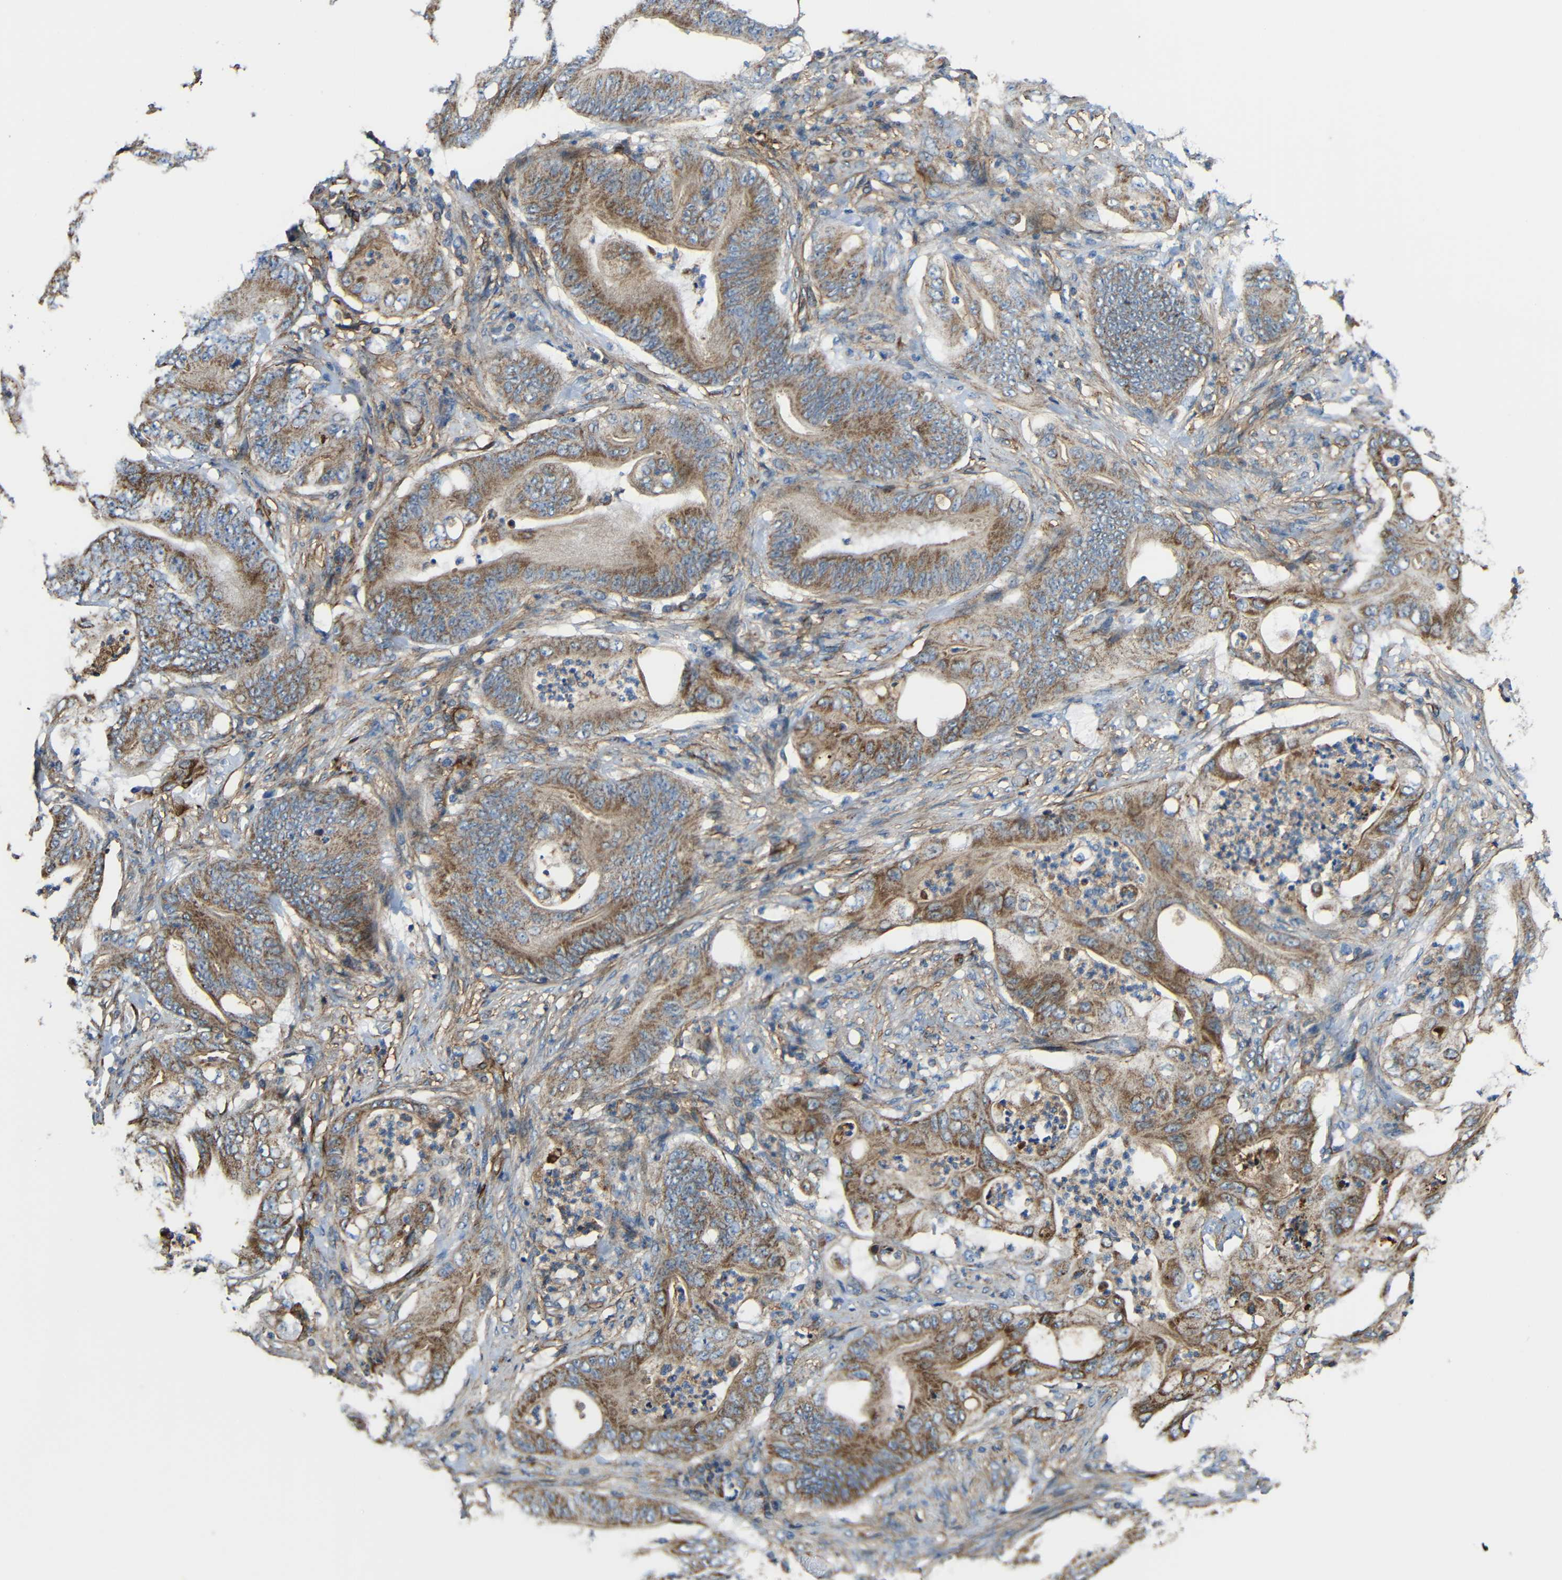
{"staining": {"intensity": "moderate", "quantity": "25%-75%", "location": "cytoplasmic/membranous"}, "tissue": "stomach cancer", "cell_type": "Tumor cells", "image_type": "cancer", "snomed": [{"axis": "morphology", "description": "Adenocarcinoma, NOS"}, {"axis": "topography", "description": "Stomach"}], "caption": "Immunohistochemistry of stomach cancer (adenocarcinoma) demonstrates medium levels of moderate cytoplasmic/membranous staining in approximately 25%-75% of tumor cells.", "gene": "IGSF10", "patient": {"sex": "female", "age": 73}}